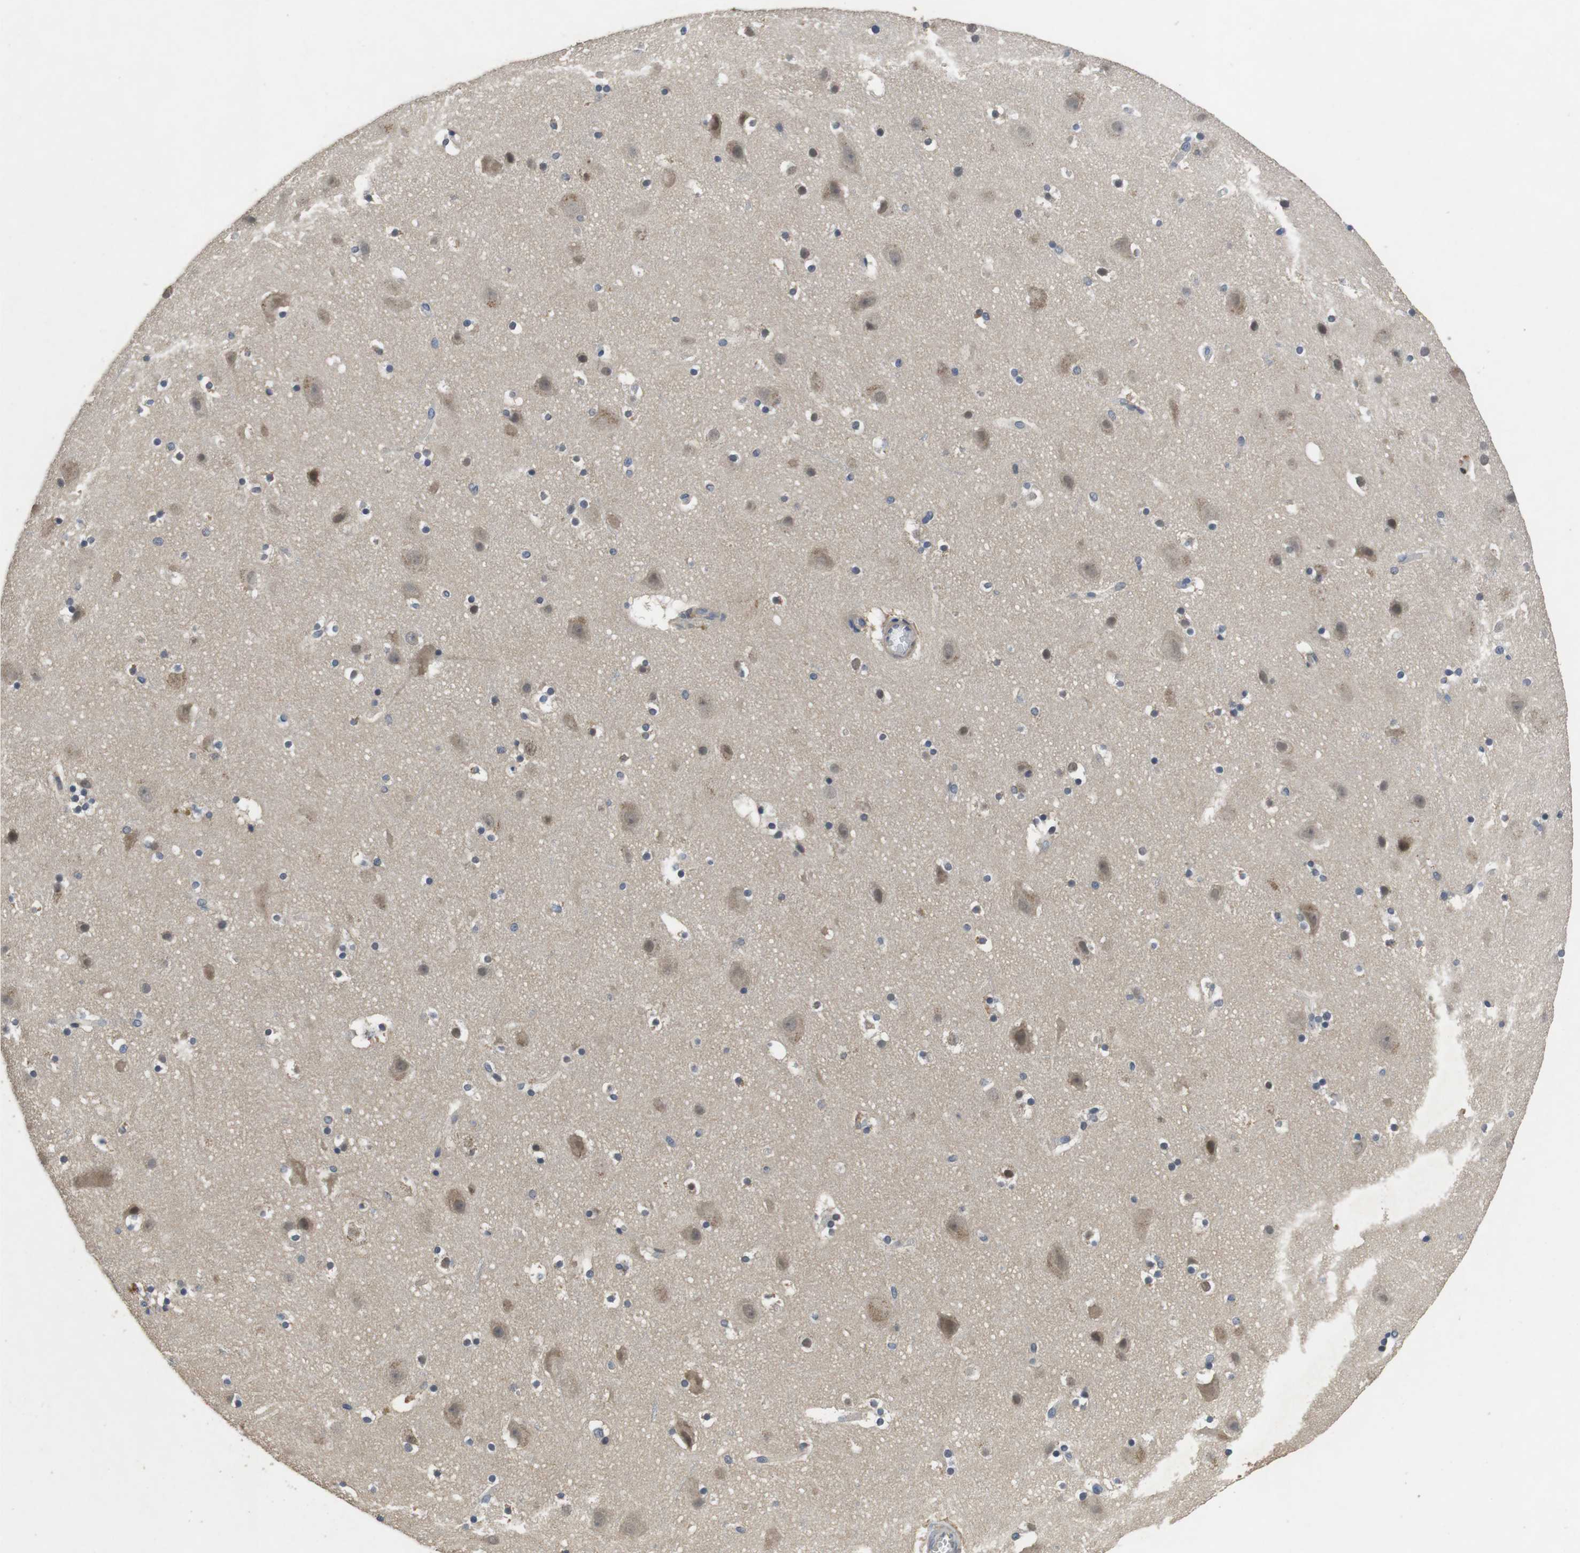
{"staining": {"intensity": "negative", "quantity": "none", "location": "none"}, "tissue": "cerebral cortex", "cell_type": "Endothelial cells", "image_type": "normal", "snomed": [{"axis": "morphology", "description": "Normal tissue, NOS"}, {"axis": "topography", "description": "Cerebral cortex"}], "caption": "IHC micrograph of normal cerebral cortex: human cerebral cortex stained with DAB (3,3'-diaminobenzidine) exhibits no significant protein positivity in endothelial cells.", "gene": "ADGRL3", "patient": {"sex": "male", "age": 45}}